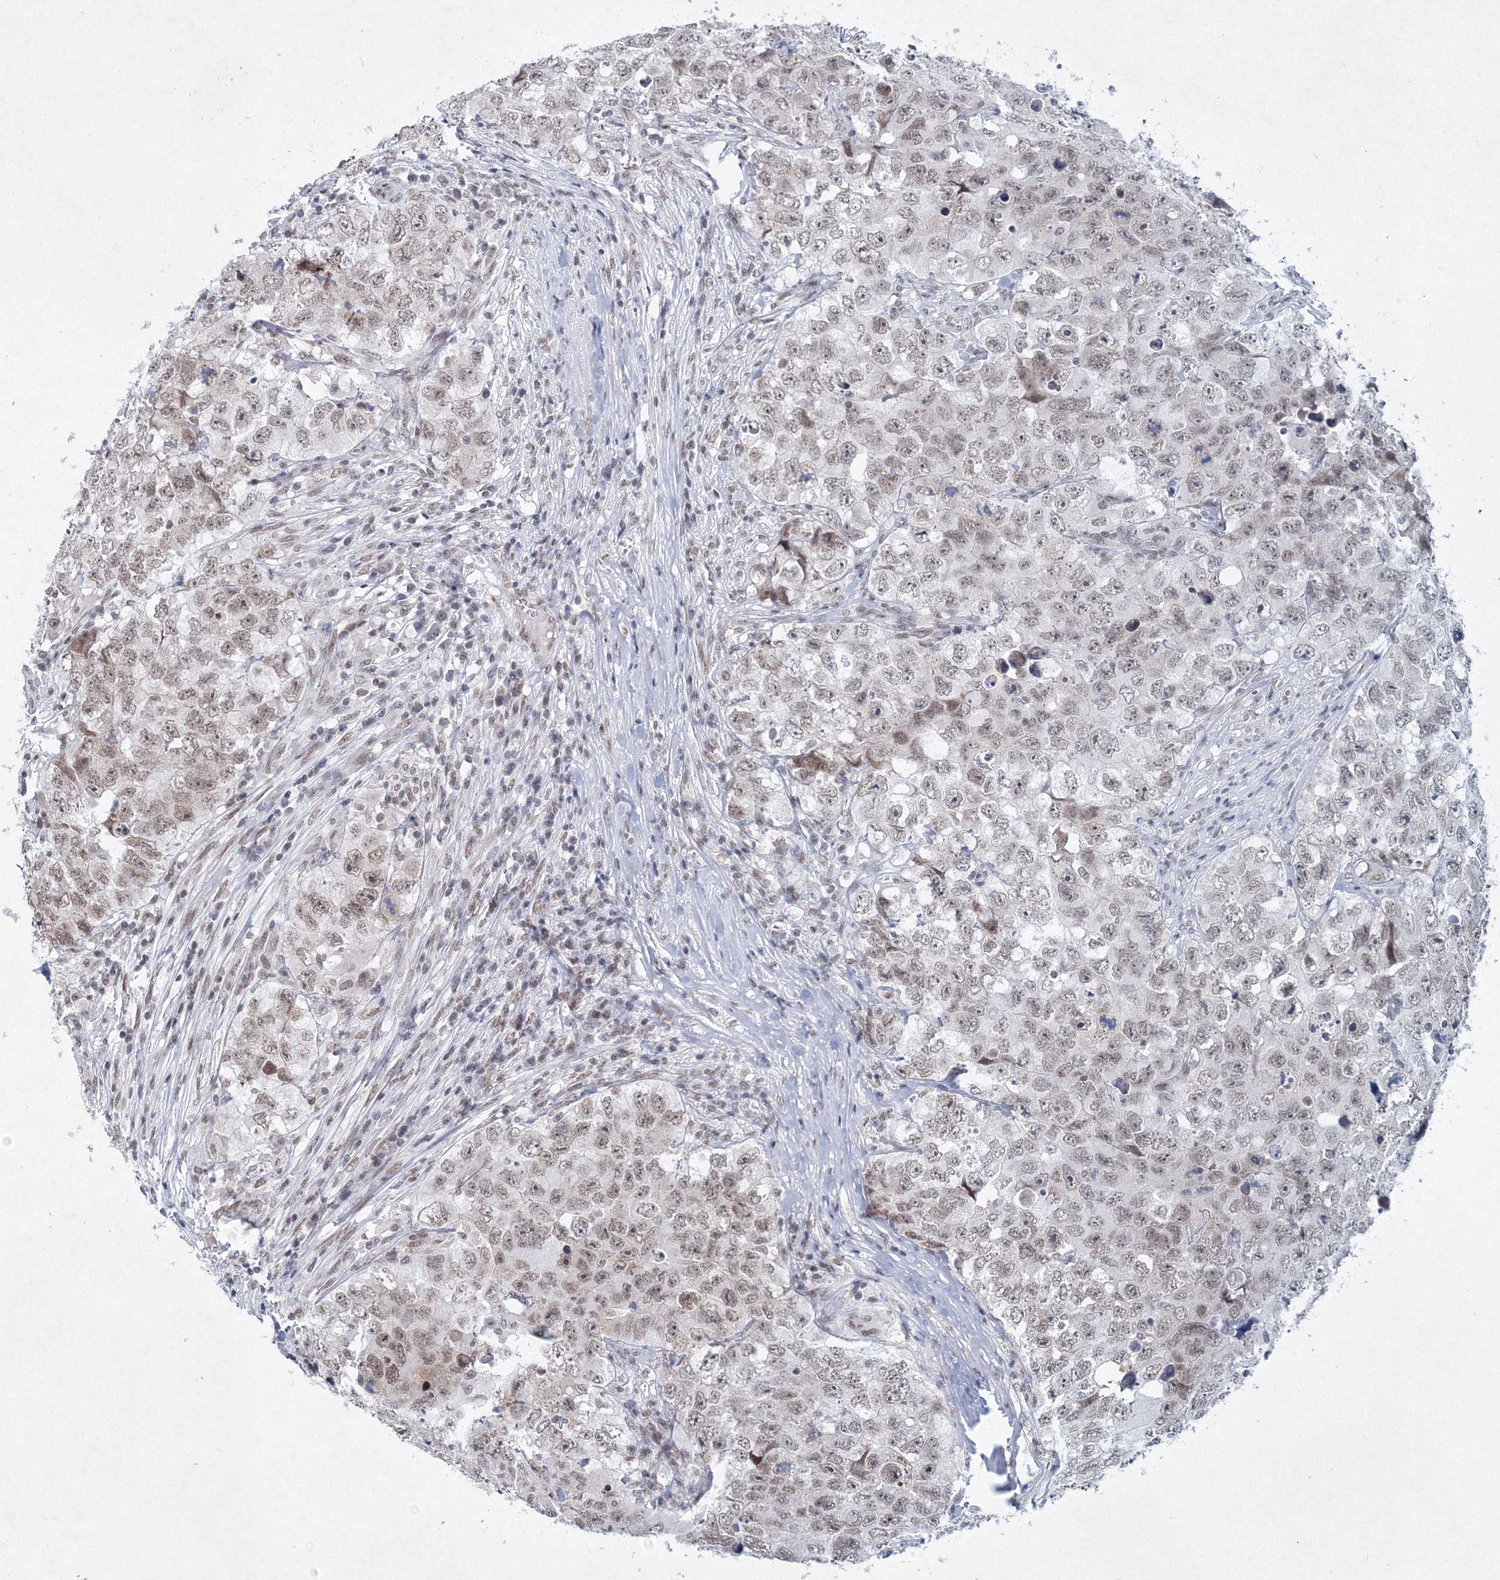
{"staining": {"intensity": "weak", "quantity": "25%-75%", "location": "nuclear"}, "tissue": "testis cancer", "cell_type": "Tumor cells", "image_type": "cancer", "snomed": [{"axis": "morphology", "description": "Seminoma, NOS"}, {"axis": "morphology", "description": "Carcinoma, Embryonal, NOS"}, {"axis": "topography", "description": "Testis"}], "caption": "Seminoma (testis) stained with immunohistochemistry (IHC) displays weak nuclear positivity in about 25%-75% of tumor cells.", "gene": "SF3B6", "patient": {"sex": "male", "age": 43}}